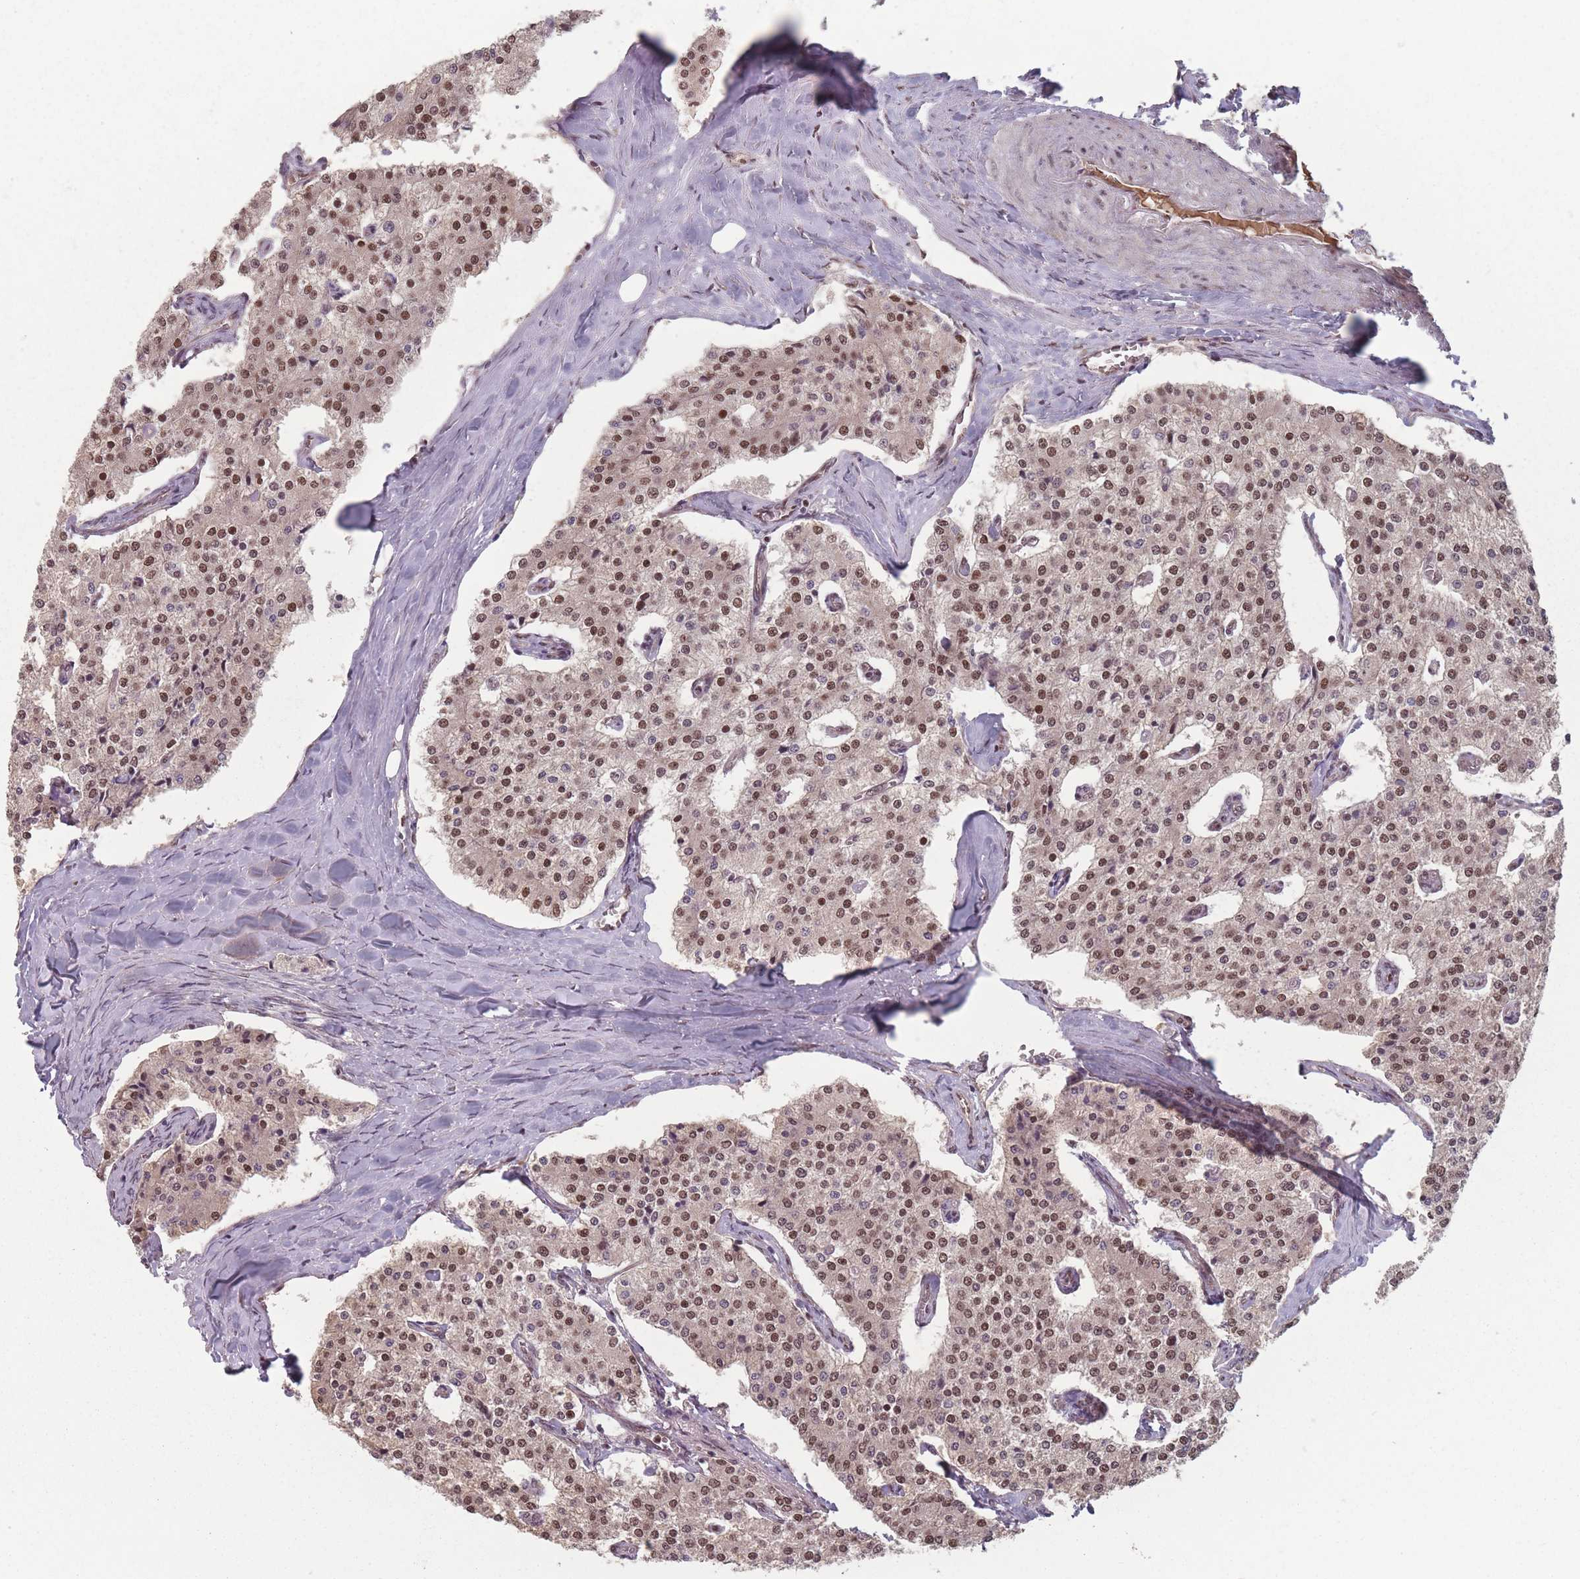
{"staining": {"intensity": "moderate", "quantity": ">75%", "location": "nuclear"}, "tissue": "carcinoid", "cell_type": "Tumor cells", "image_type": "cancer", "snomed": [{"axis": "morphology", "description": "Carcinoid, malignant, NOS"}, {"axis": "topography", "description": "Colon"}], "caption": "Immunohistochemical staining of human malignant carcinoid reveals moderate nuclear protein staining in about >75% of tumor cells.", "gene": "SH3BGRL2", "patient": {"sex": "female", "age": 52}}